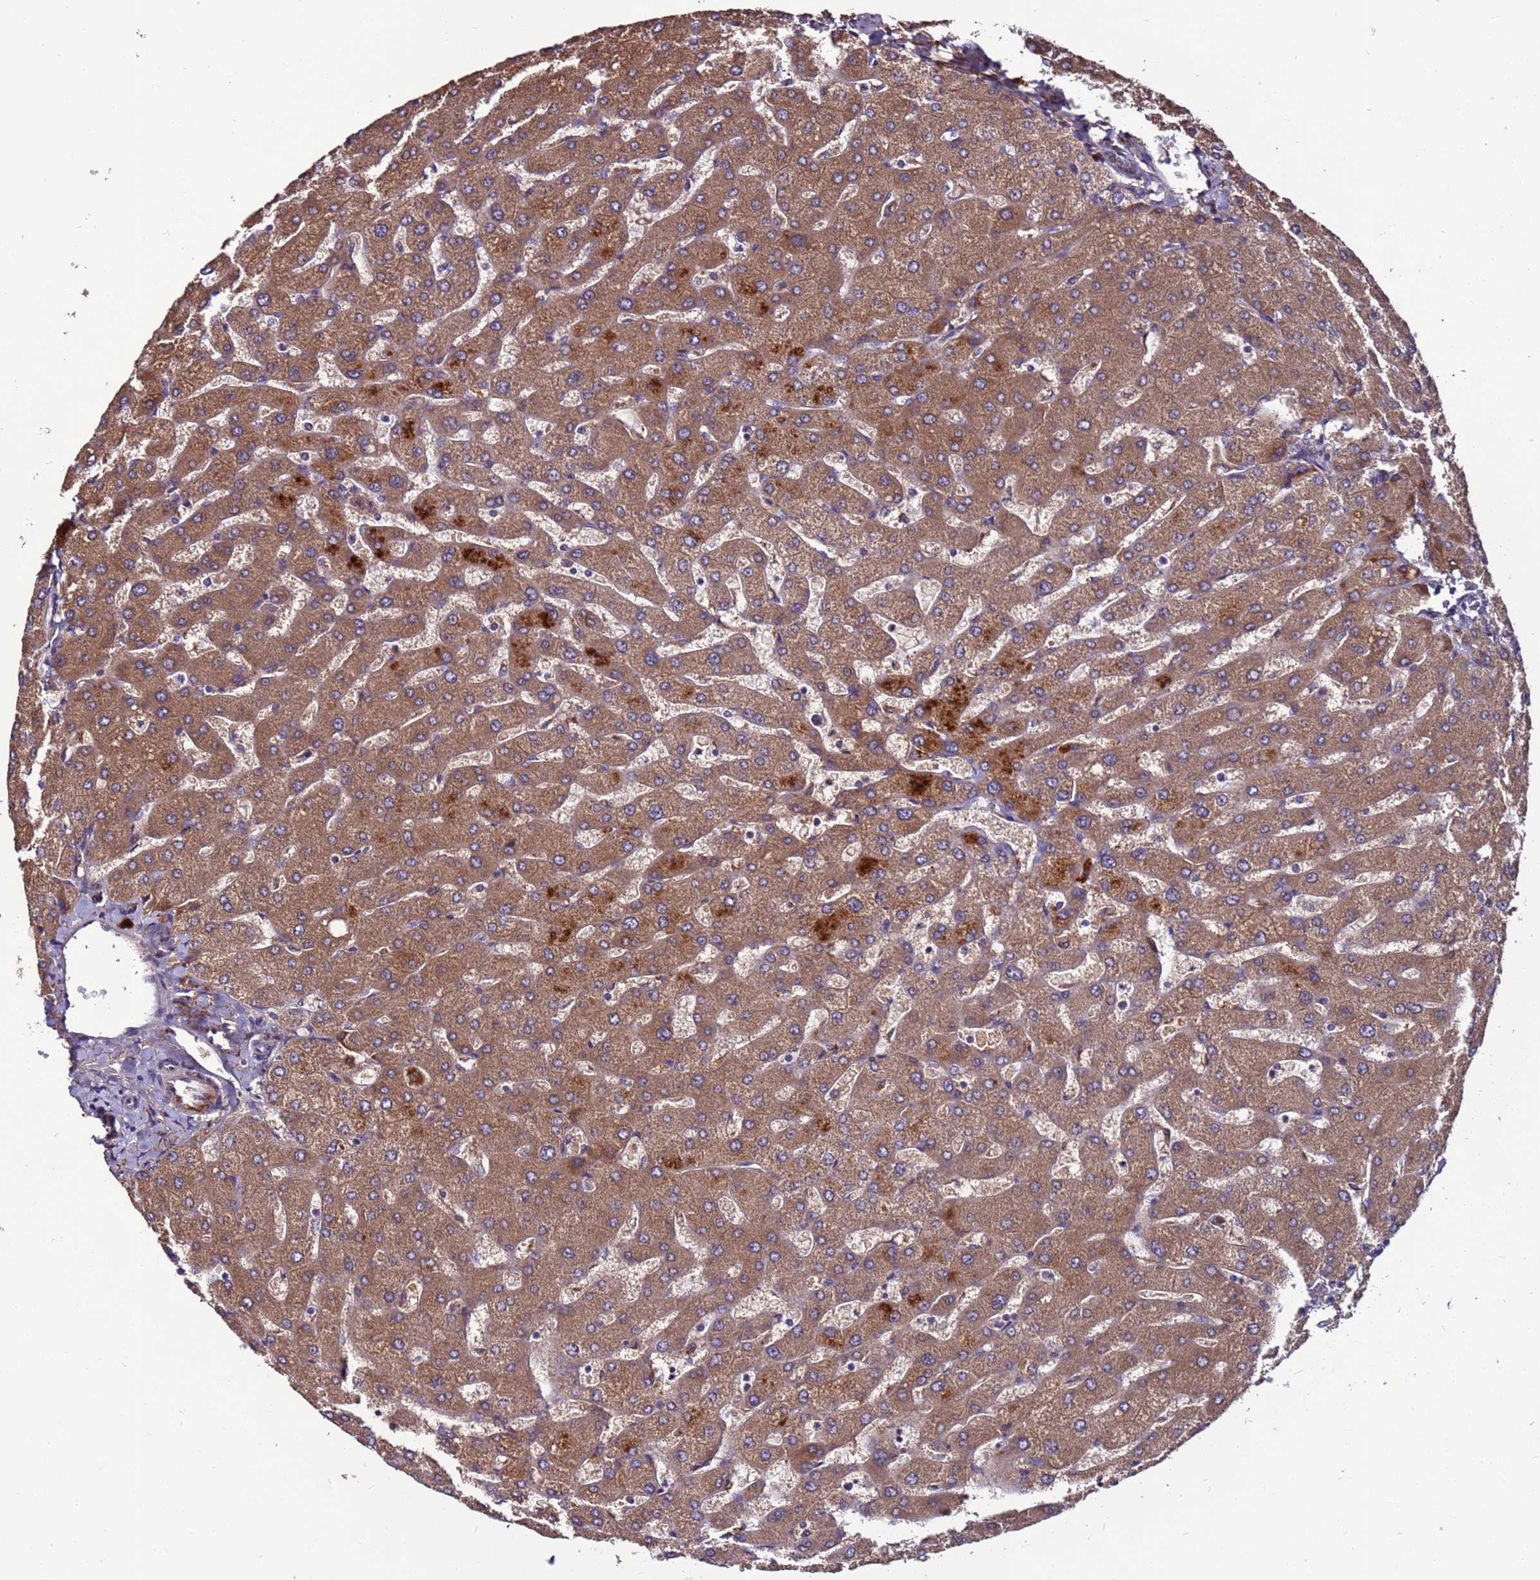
{"staining": {"intensity": "weak", "quantity": ">75%", "location": "cytoplasmic/membranous"}, "tissue": "liver", "cell_type": "Cholangiocytes", "image_type": "normal", "snomed": [{"axis": "morphology", "description": "Normal tissue, NOS"}, {"axis": "topography", "description": "Liver"}], "caption": "Immunohistochemical staining of normal human liver shows weak cytoplasmic/membranous protein expression in approximately >75% of cholangiocytes.", "gene": "C8G", "patient": {"sex": "male", "age": 55}}